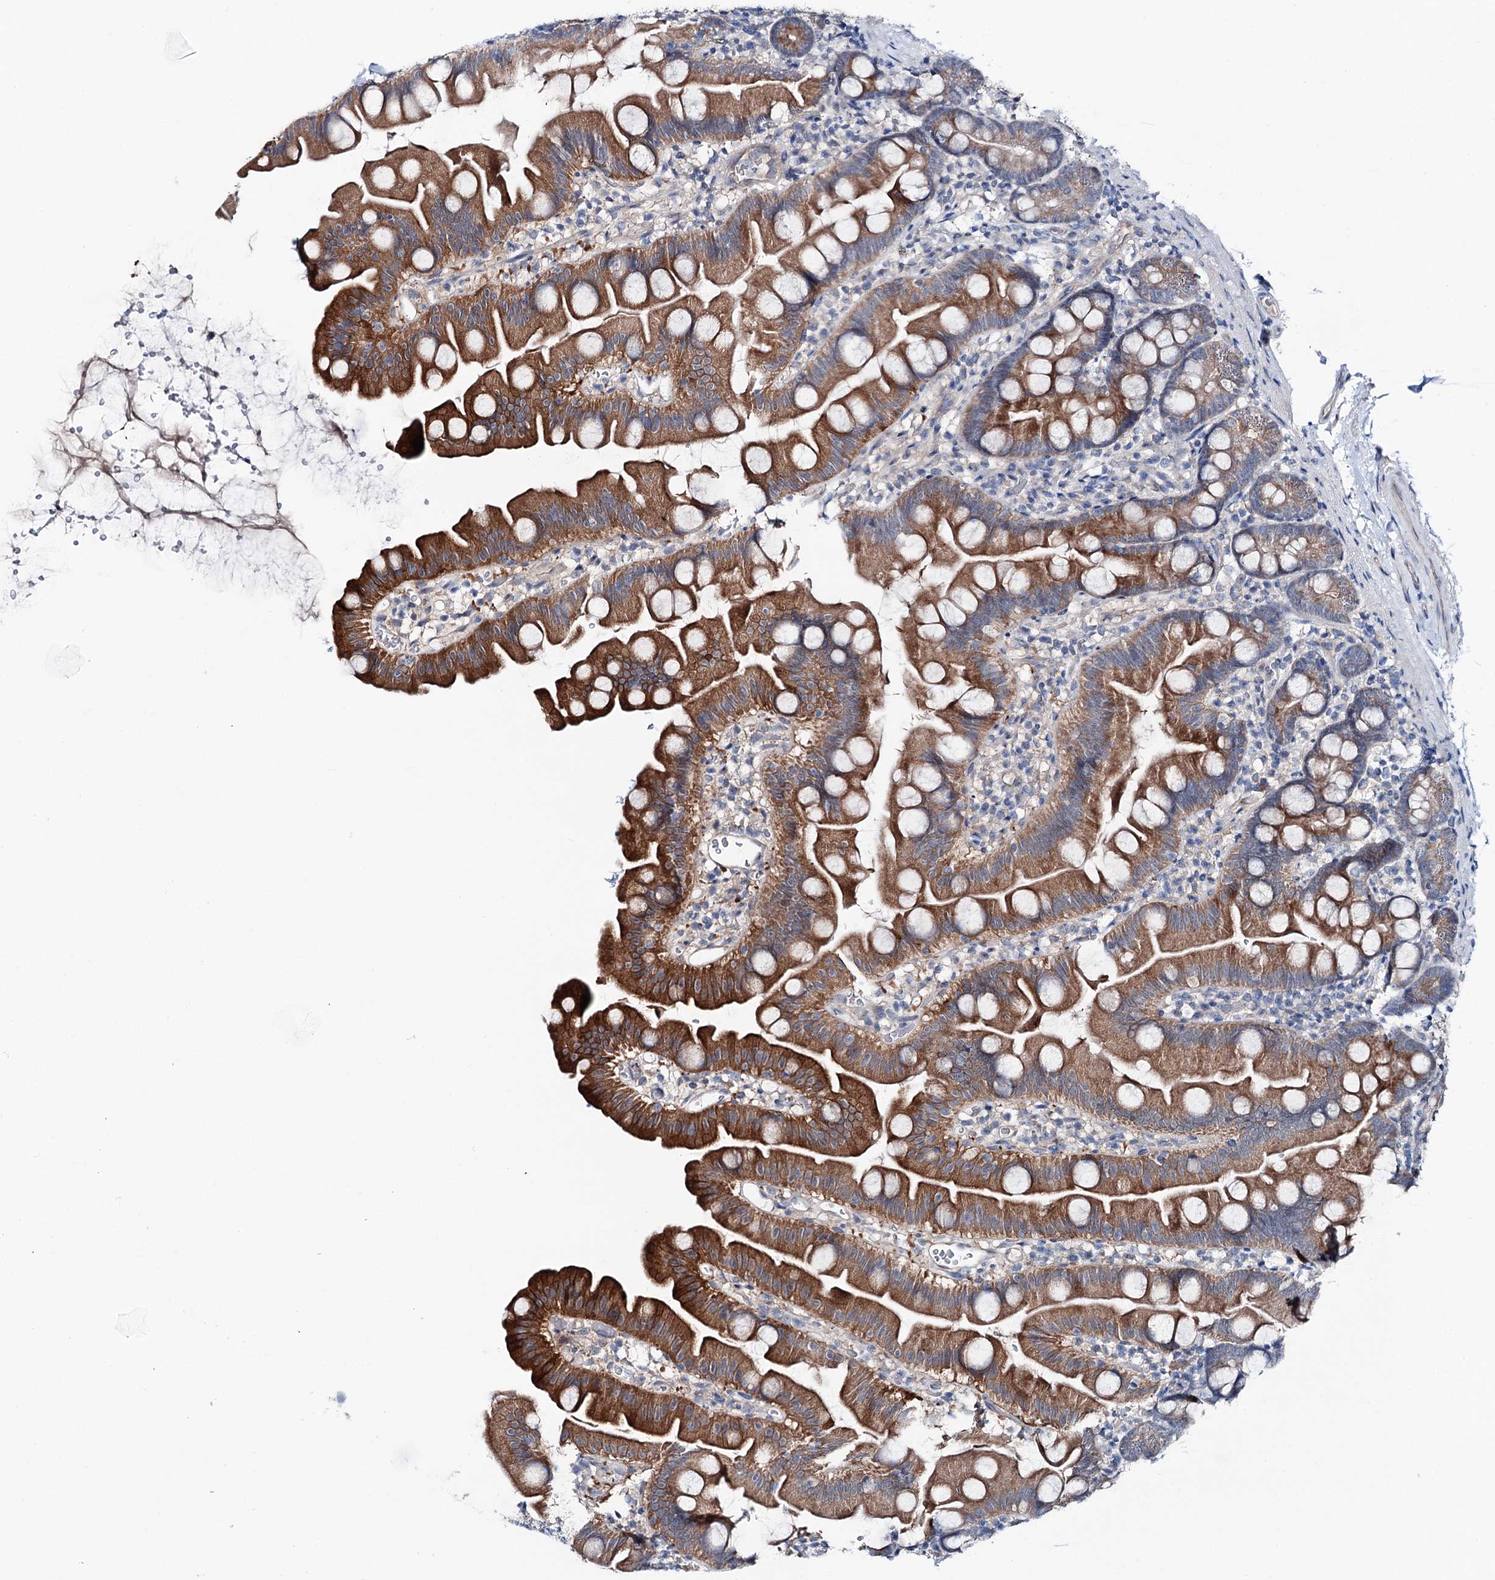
{"staining": {"intensity": "strong", "quantity": ">75%", "location": "cytoplasmic/membranous"}, "tissue": "small intestine", "cell_type": "Glandular cells", "image_type": "normal", "snomed": [{"axis": "morphology", "description": "Normal tissue, NOS"}, {"axis": "topography", "description": "Small intestine"}], "caption": "This photomicrograph exhibits IHC staining of normal small intestine, with high strong cytoplasmic/membranous expression in about >75% of glandular cells.", "gene": "SHROOM1", "patient": {"sex": "female", "age": 68}}